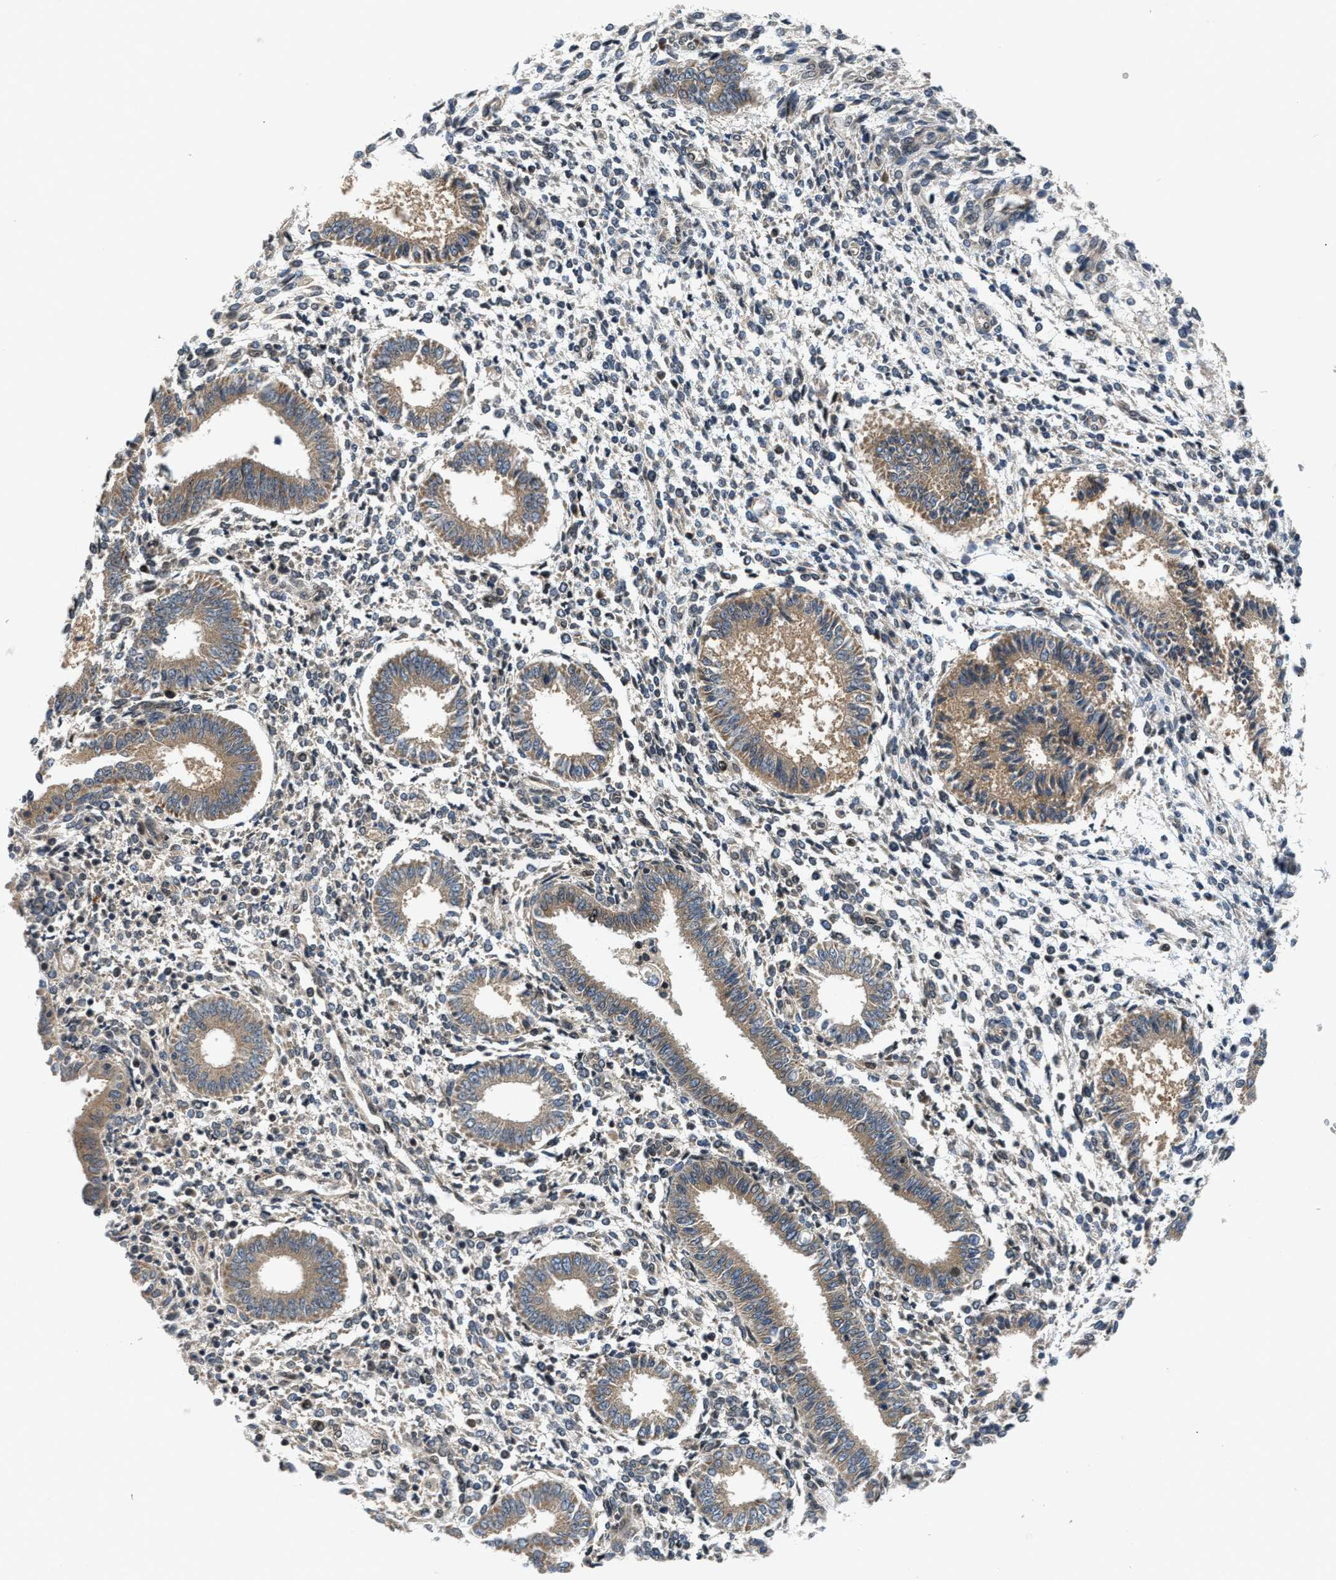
{"staining": {"intensity": "negative", "quantity": "none", "location": "none"}, "tissue": "endometrium", "cell_type": "Cells in endometrial stroma", "image_type": "normal", "snomed": [{"axis": "morphology", "description": "Normal tissue, NOS"}, {"axis": "topography", "description": "Endometrium"}], "caption": "This is an immunohistochemistry (IHC) histopathology image of unremarkable human endometrium. There is no positivity in cells in endometrial stroma.", "gene": "RAB29", "patient": {"sex": "female", "age": 35}}